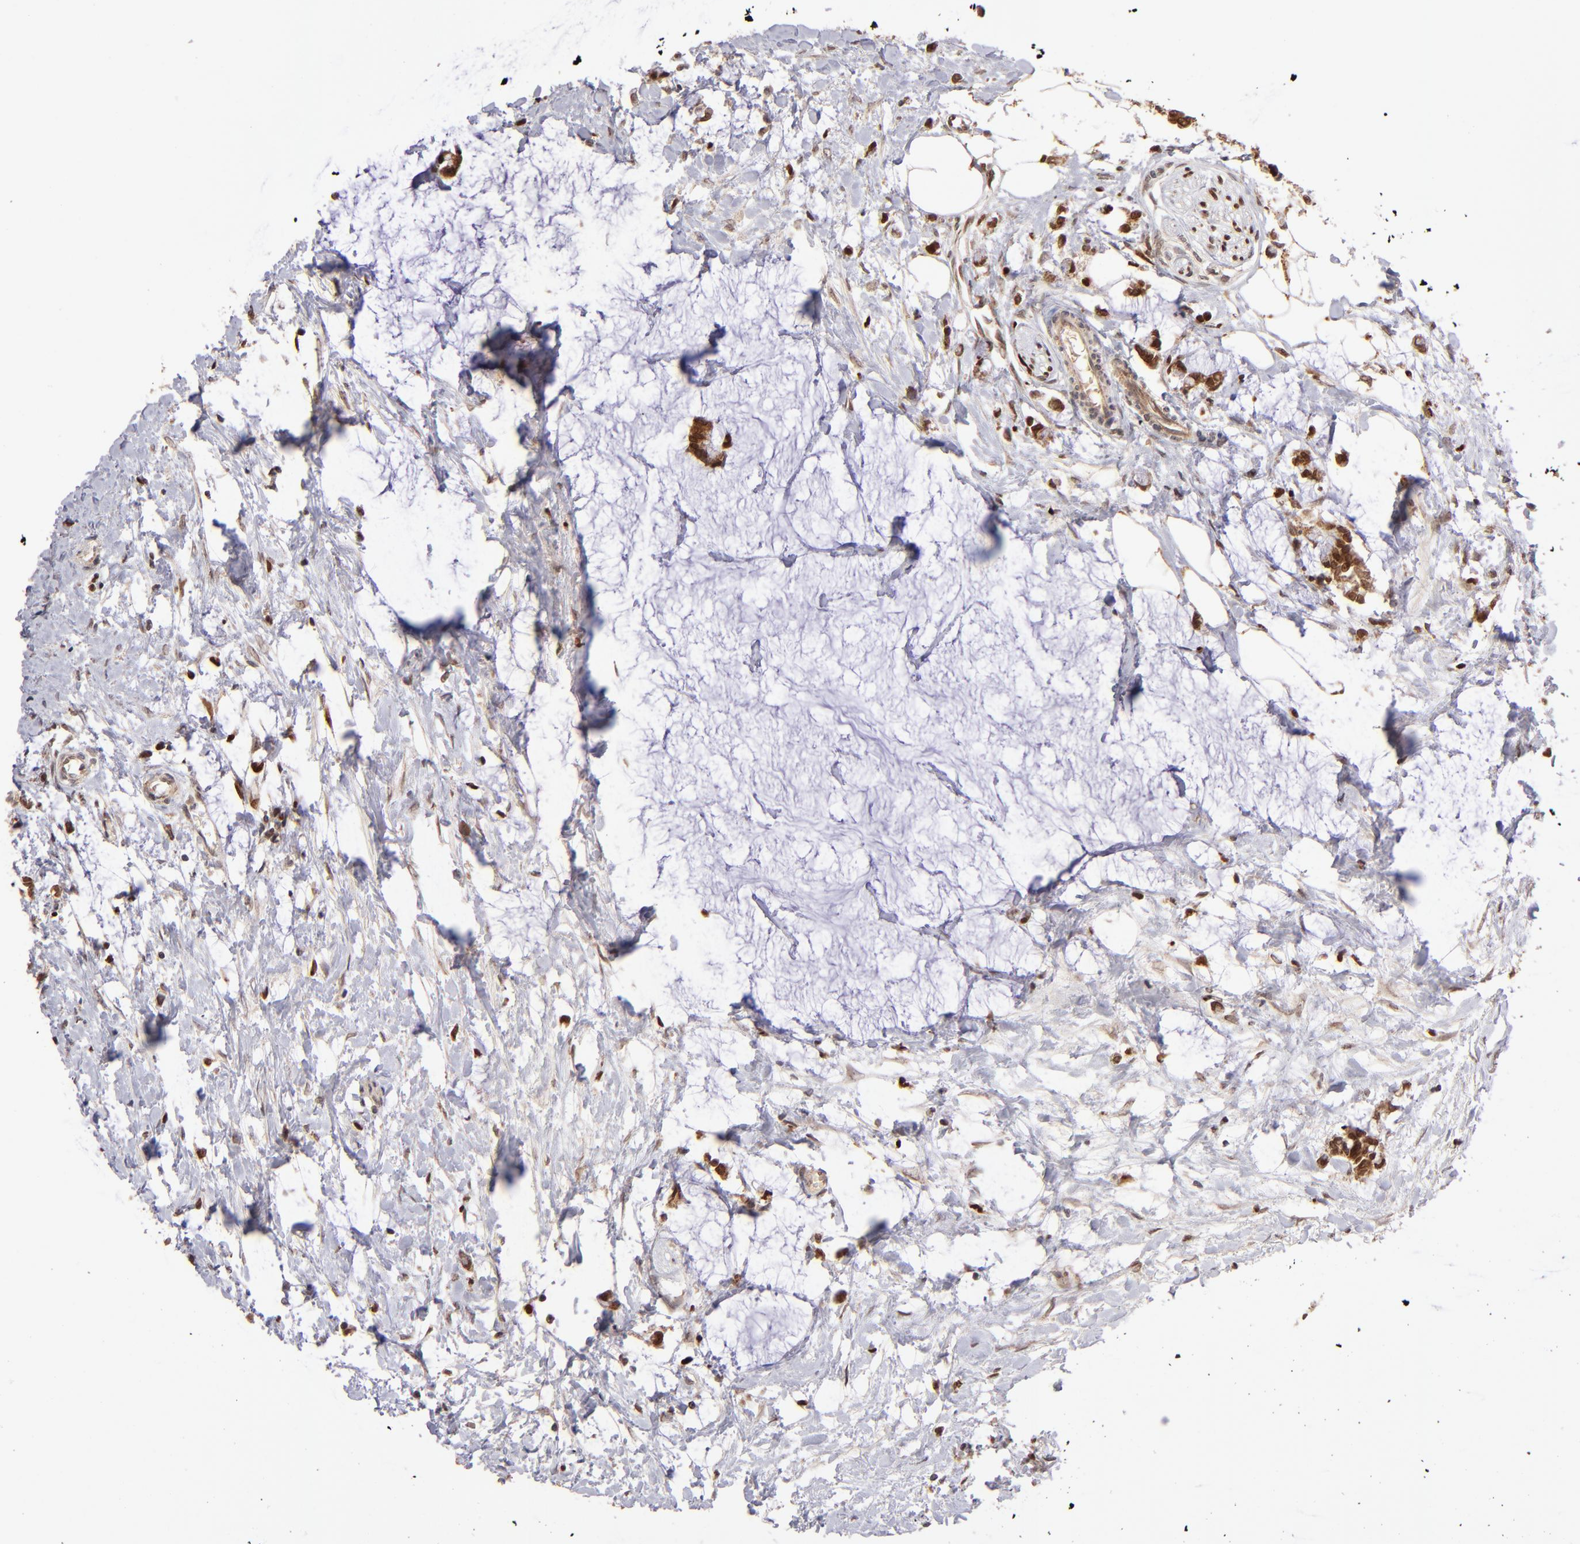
{"staining": {"intensity": "strong", "quantity": ">75%", "location": "cytoplasmic/membranous,nuclear"}, "tissue": "colorectal cancer", "cell_type": "Tumor cells", "image_type": "cancer", "snomed": [{"axis": "morphology", "description": "Normal tissue, NOS"}, {"axis": "morphology", "description": "Adenocarcinoma, NOS"}, {"axis": "topography", "description": "Colon"}, {"axis": "topography", "description": "Peripheral nerve tissue"}], "caption": "Immunohistochemical staining of human colorectal cancer exhibits high levels of strong cytoplasmic/membranous and nuclear positivity in approximately >75% of tumor cells. The staining is performed using DAB brown chromogen to label protein expression. The nuclei are counter-stained blue using hematoxylin.", "gene": "TOP1MT", "patient": {"sex": "male", "age": 14}}